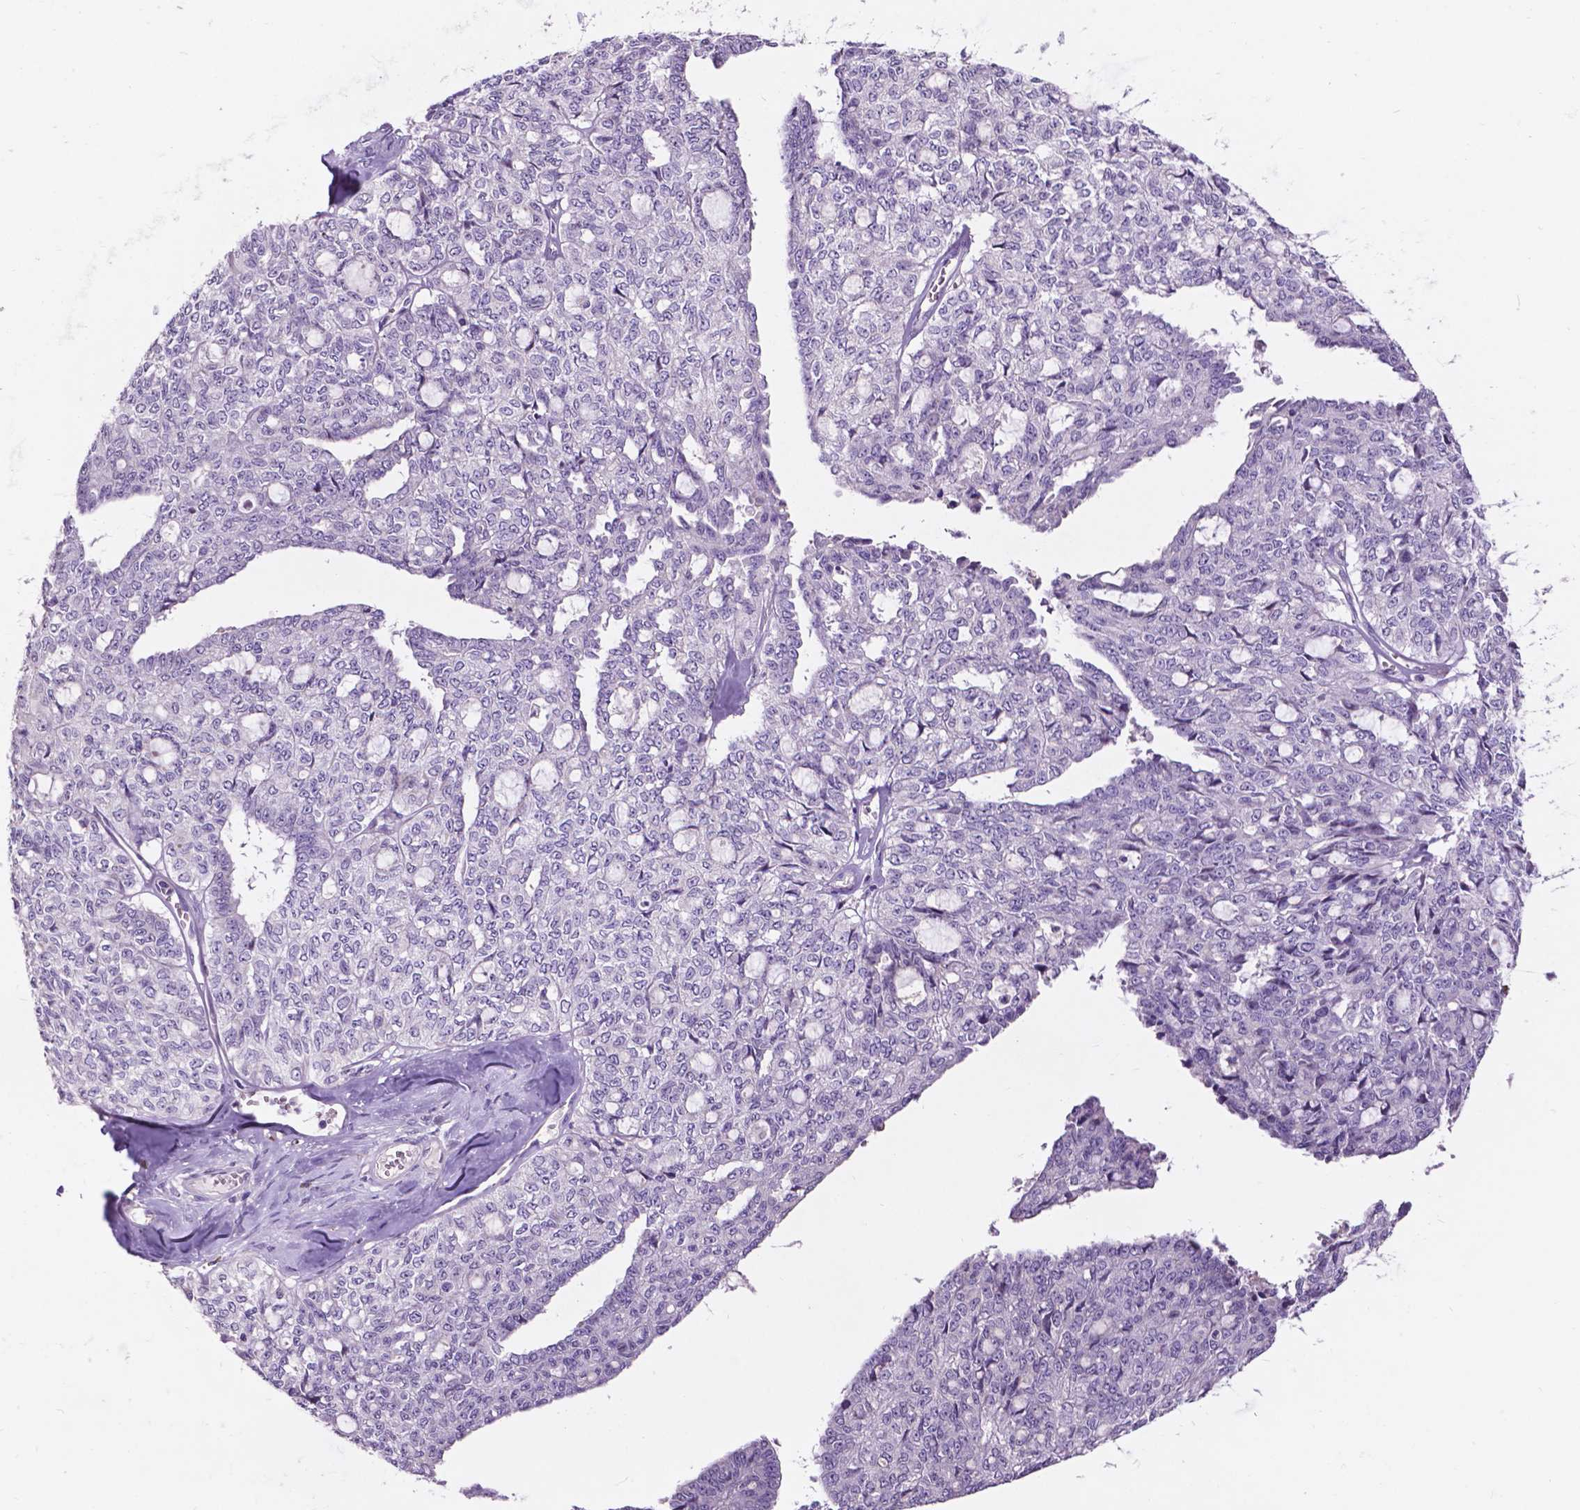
{"staining": {"intensity": "negative", "quantity": "none", "location": "none"}, "tissue": "ovarian cancer", "cell_type": "Tumor cells", "image_type": "cancer", "snomed": [{"axis": "morphology", "description": "Cystadenocarcinoma, serous, NOS"}, {"axis": "topography", "description": "Ovary"}], "caption": "The photomicrograph shows no staining of tumor cells in ovarian cancer. The staining is performed using DAB brown chromogen with nuclei counter-stained in using hematoxylin.", "gene": "PLSCR1", "patient": {"sex": "female", "age": 71}}